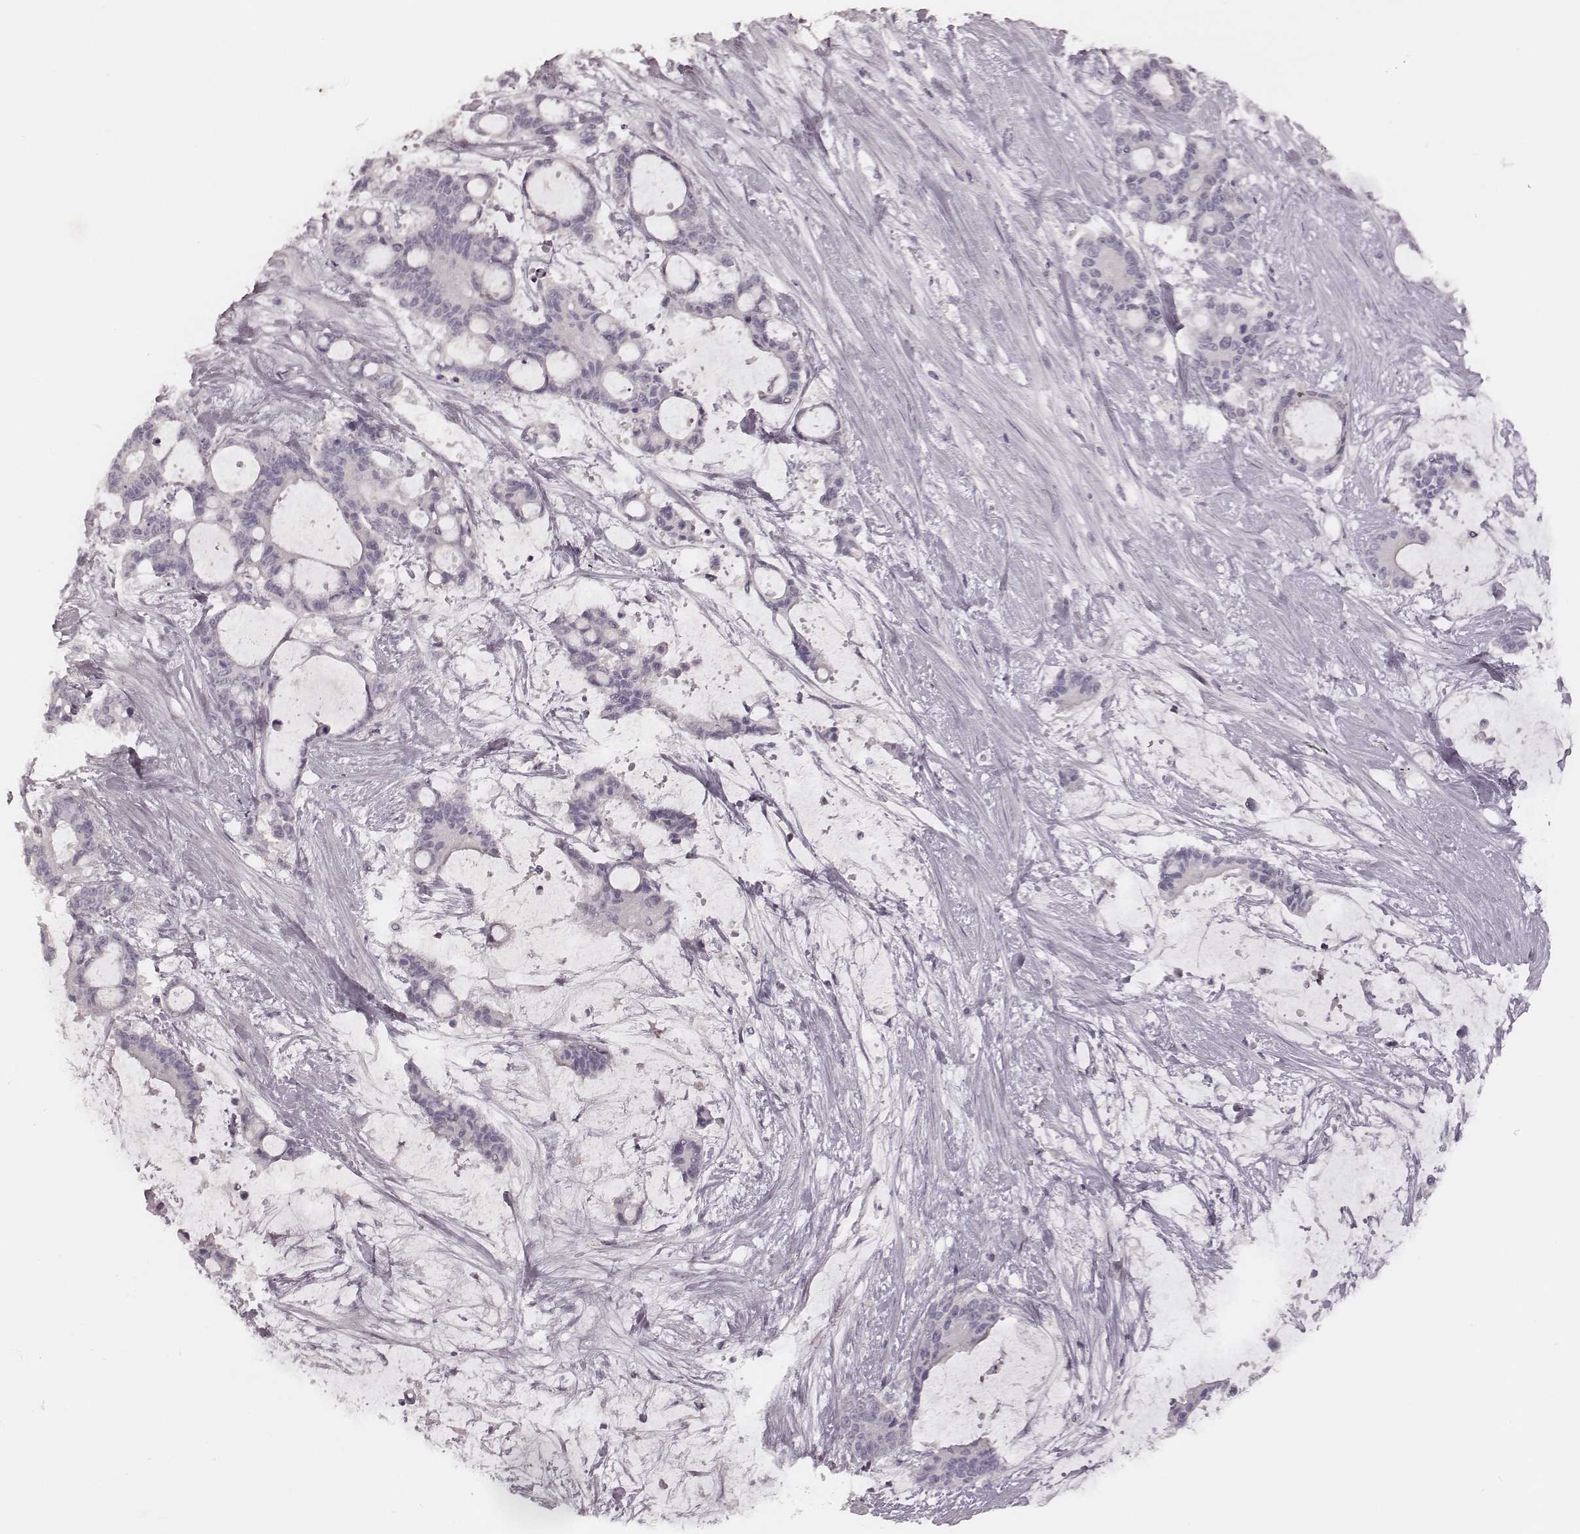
{"staining": {"intensity": "negative", "quantity": "none", "location": "none"}, "tissue": "liver cancer", "cell_type": "Tumor cells", "image_type": "cancer", "snomed": [{"axis": "morphology", "description": "Normal tissue, NOS"}, {"axis": "morphology", "description": "Cholangiocarcinoma"}, {"axis": "topography", "description": "Liver"}, {"axis": "topography", "description": "Peripheral nerve tissue"}], "caption": "Immunohistochemical staining of cholangiocarcinoma (liver) reveals no significant staining in tumor cells. (DAB (3,3'-diaminobenzidine) immunohistochemistry with hematoxylin counter stain).", "gene": "MSX1", "patient": {"sex": "female", "age": 73}}